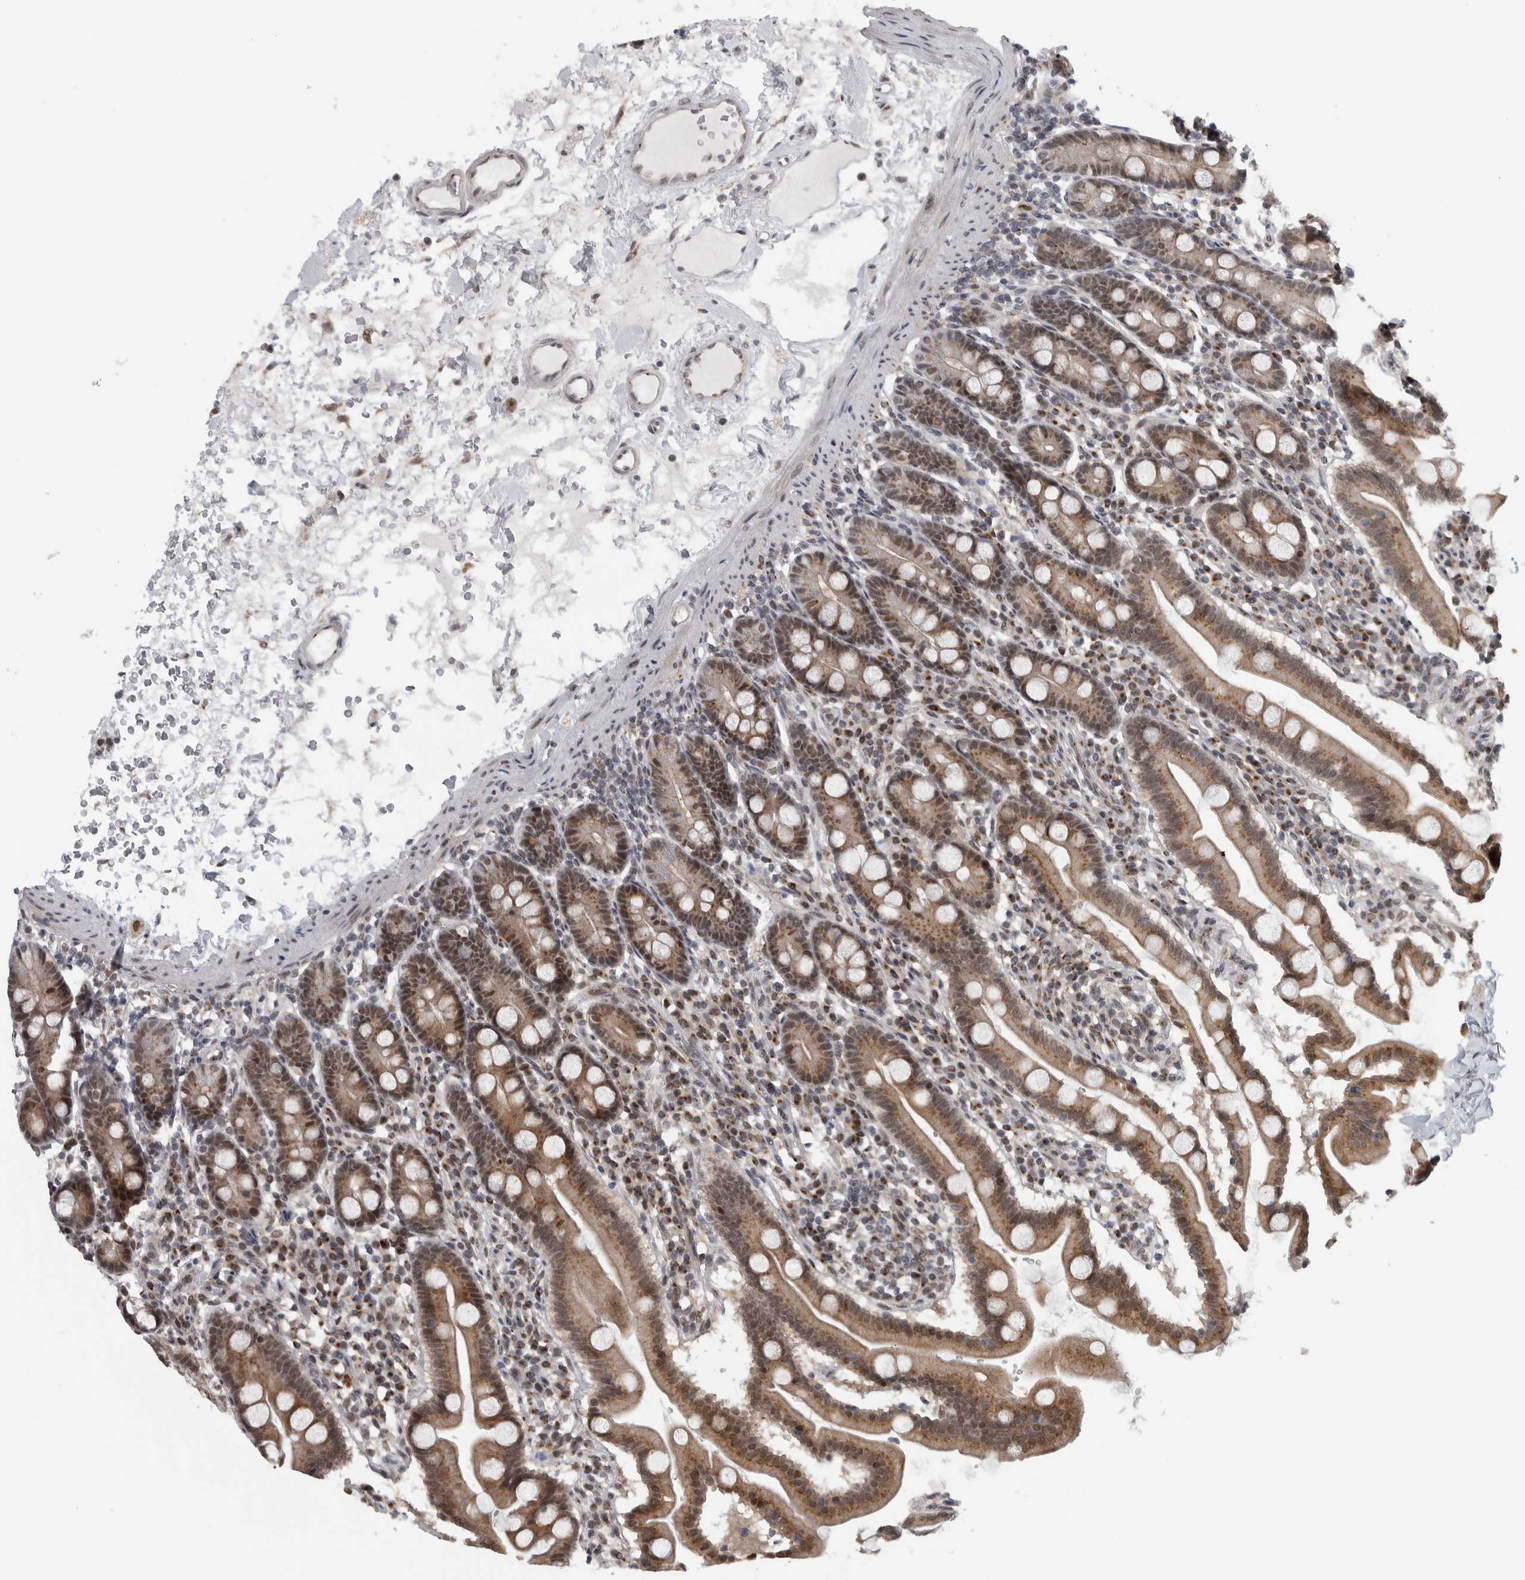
{"staining": {"intensity": "moderate", "quantity": ">75%", "location": "cytoplasmic/membranous,nuclear"}, "tissue": "duodenum", "cell_type": "Glandular cells", "image_type": "normal", "snomed": [{"axis": "morphology", "description": "Normal tissue, NOS"}, {"axis": "topography", "description": "Duodenum"}], "caption": "Glandular cells demonstrate medium levels of moderate cytoplasmic/membranous,nuclear expression in approximately >75% of cells in benign human duodenum.", "gene": "ZMYND8", "patient": {"sex": "male", "age": 50}}